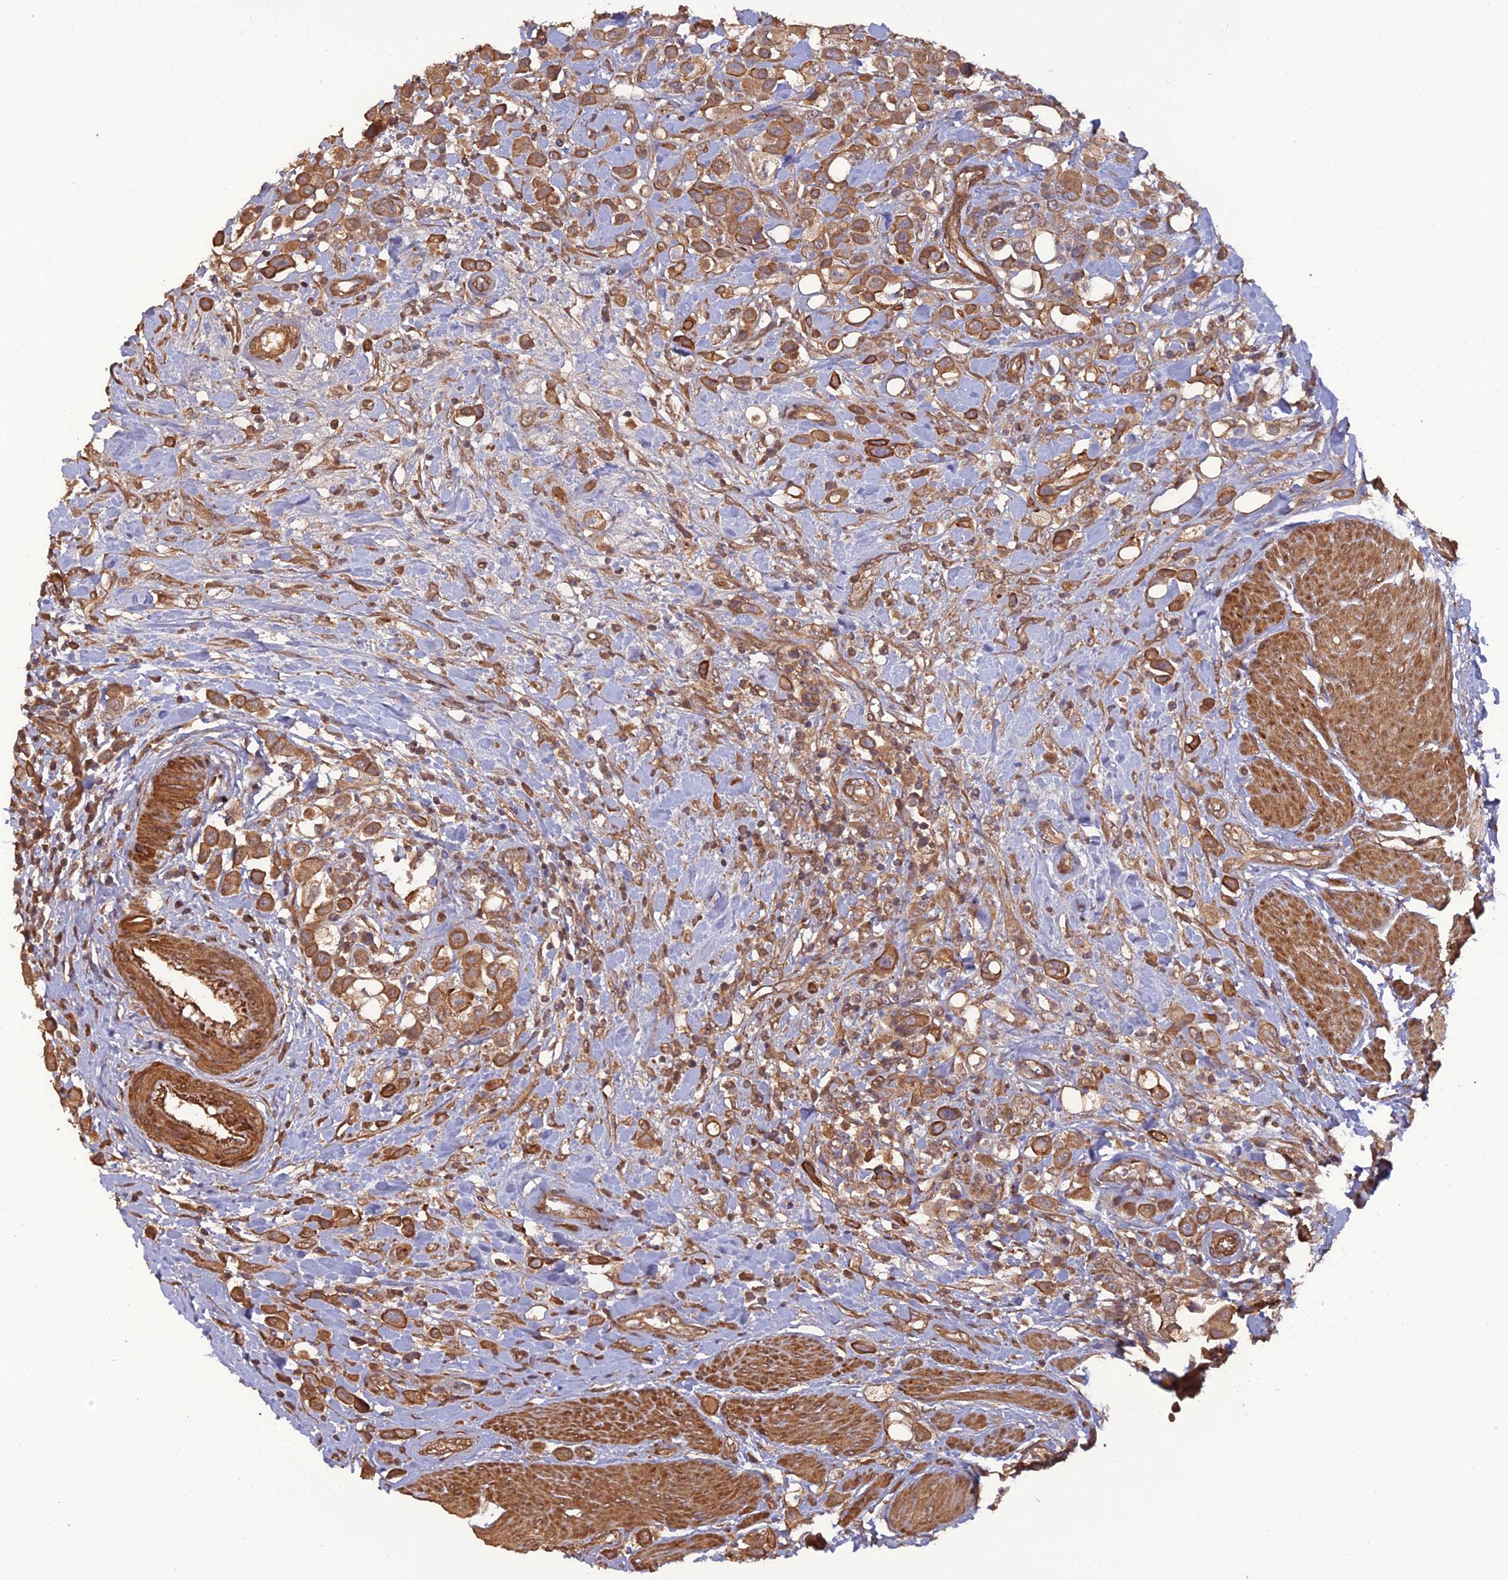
{"staining": {"intensity": "moderate", "quantity": ">75%", "location": "cytoplasmic/membranous"}, "tissue": "urothelial cancer", "cell_type": "Tumor cells", "image_type": "cancer", "snomed": [{"axis": "morphology", "description": "Urothelial carcinoma, High grade"}, {"axis": "topography", "description": "Urinary bladder"}], "caption": "DAB immunohistochemical staining of urothelial cancer displays moderate cytoplasmic/membranous protein expression in about >75% of tumor cells. Immunohistochemistry (ihc) stains the protein of interest in brown and the nuclei are stained blue.", "gene": "ATP6V0A2", "patient": {"sex": "male", "age": 50}}